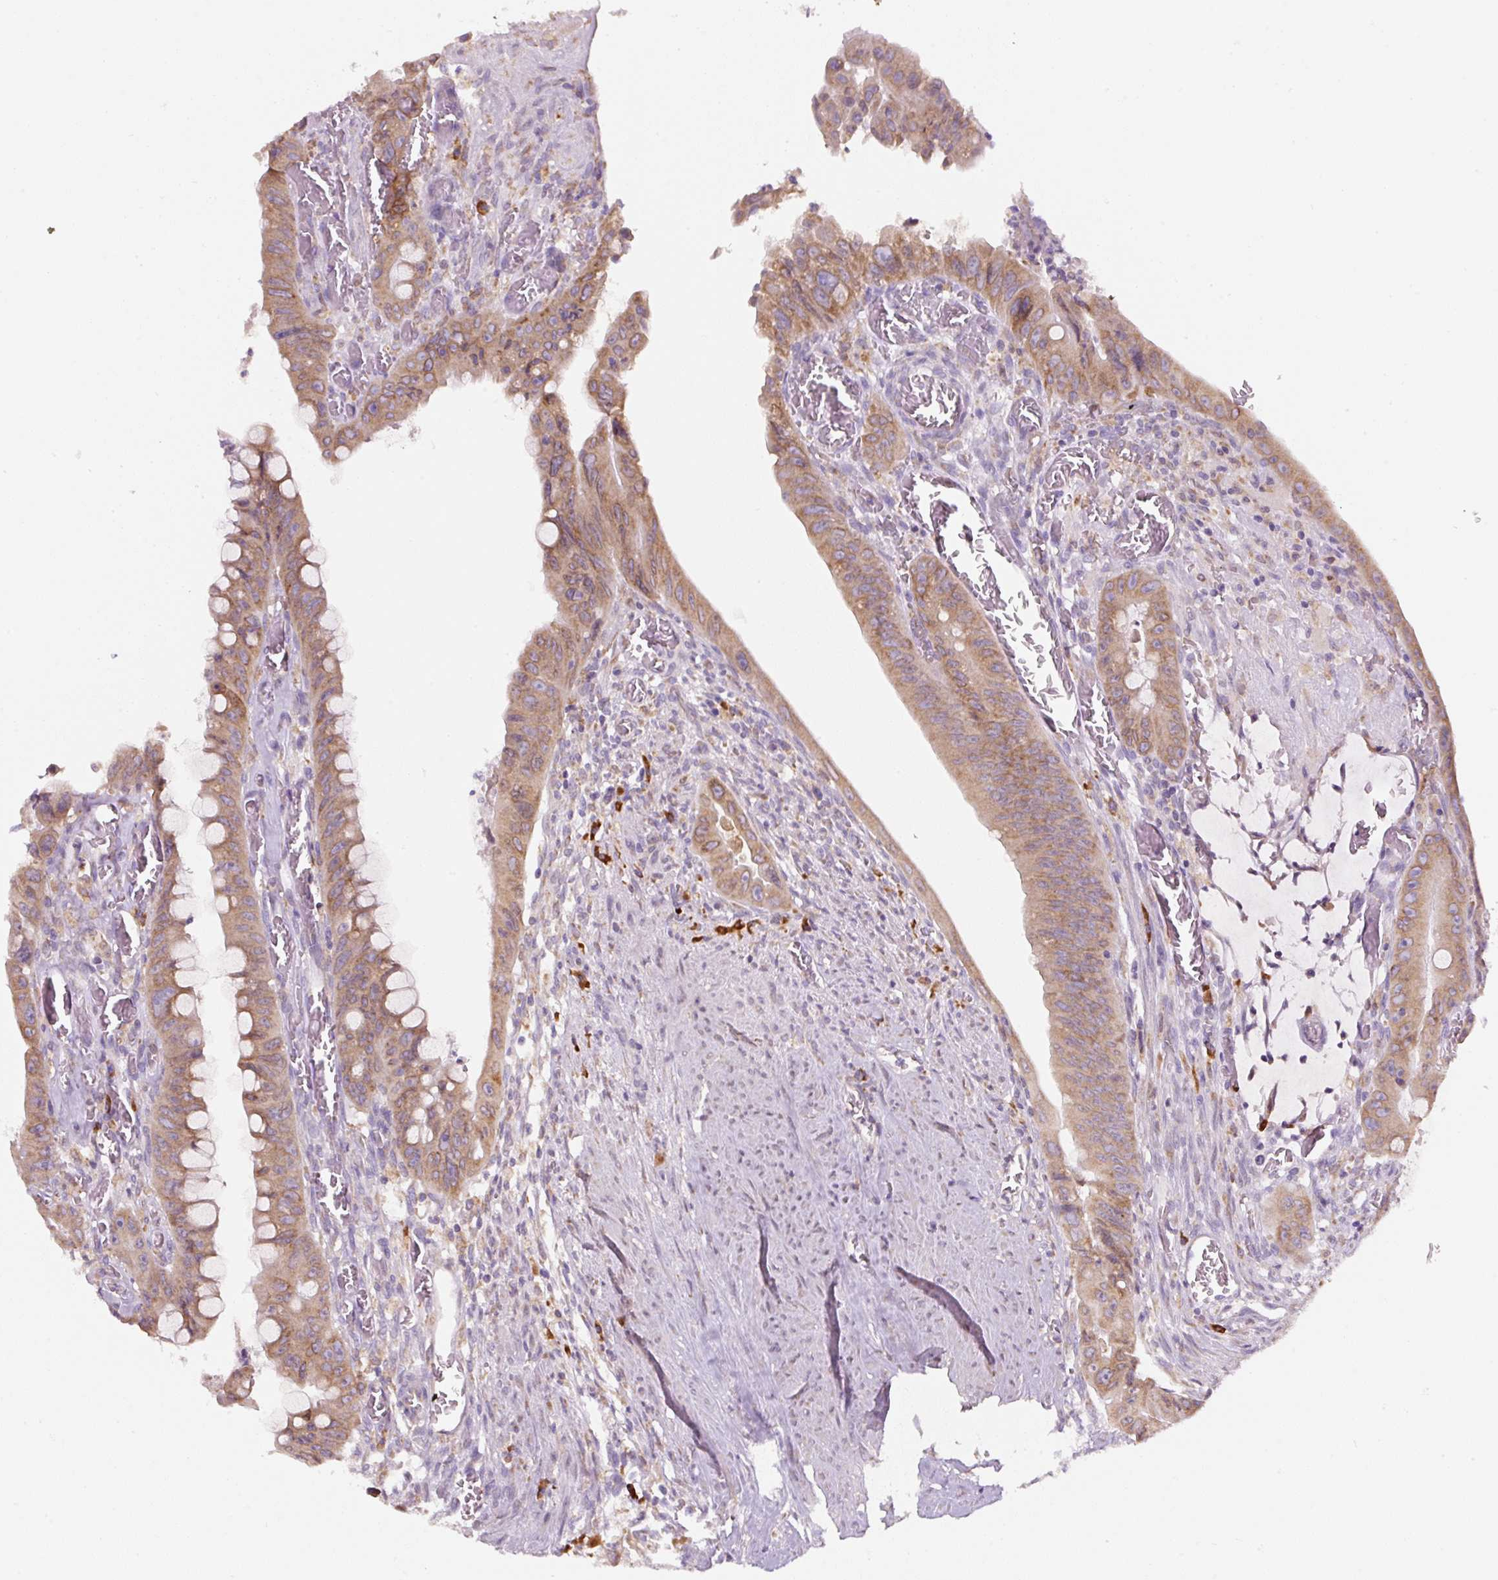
{"staining": {"intensity": "moderate", "quantity": ">75%", "location": "cytoplasmic/membranous"}, "tissue": "colorectal cancer", "cell_type": "Tumor cells", "image_type": "cancer", "snomed": [{"axis": "morphology", "description": "Adenocarcinoma, NOS"}, {"axis": "topography", "description": "Rectum"}], "caption": "Tumor cells exhibit medium levels of moderate cytoplasmic/membranous positivity in about >75% of cells in colorectal cancer (adenocarcinoma).", "gene": "DDOST", "patient": {"sex": "male", "age": 78}}